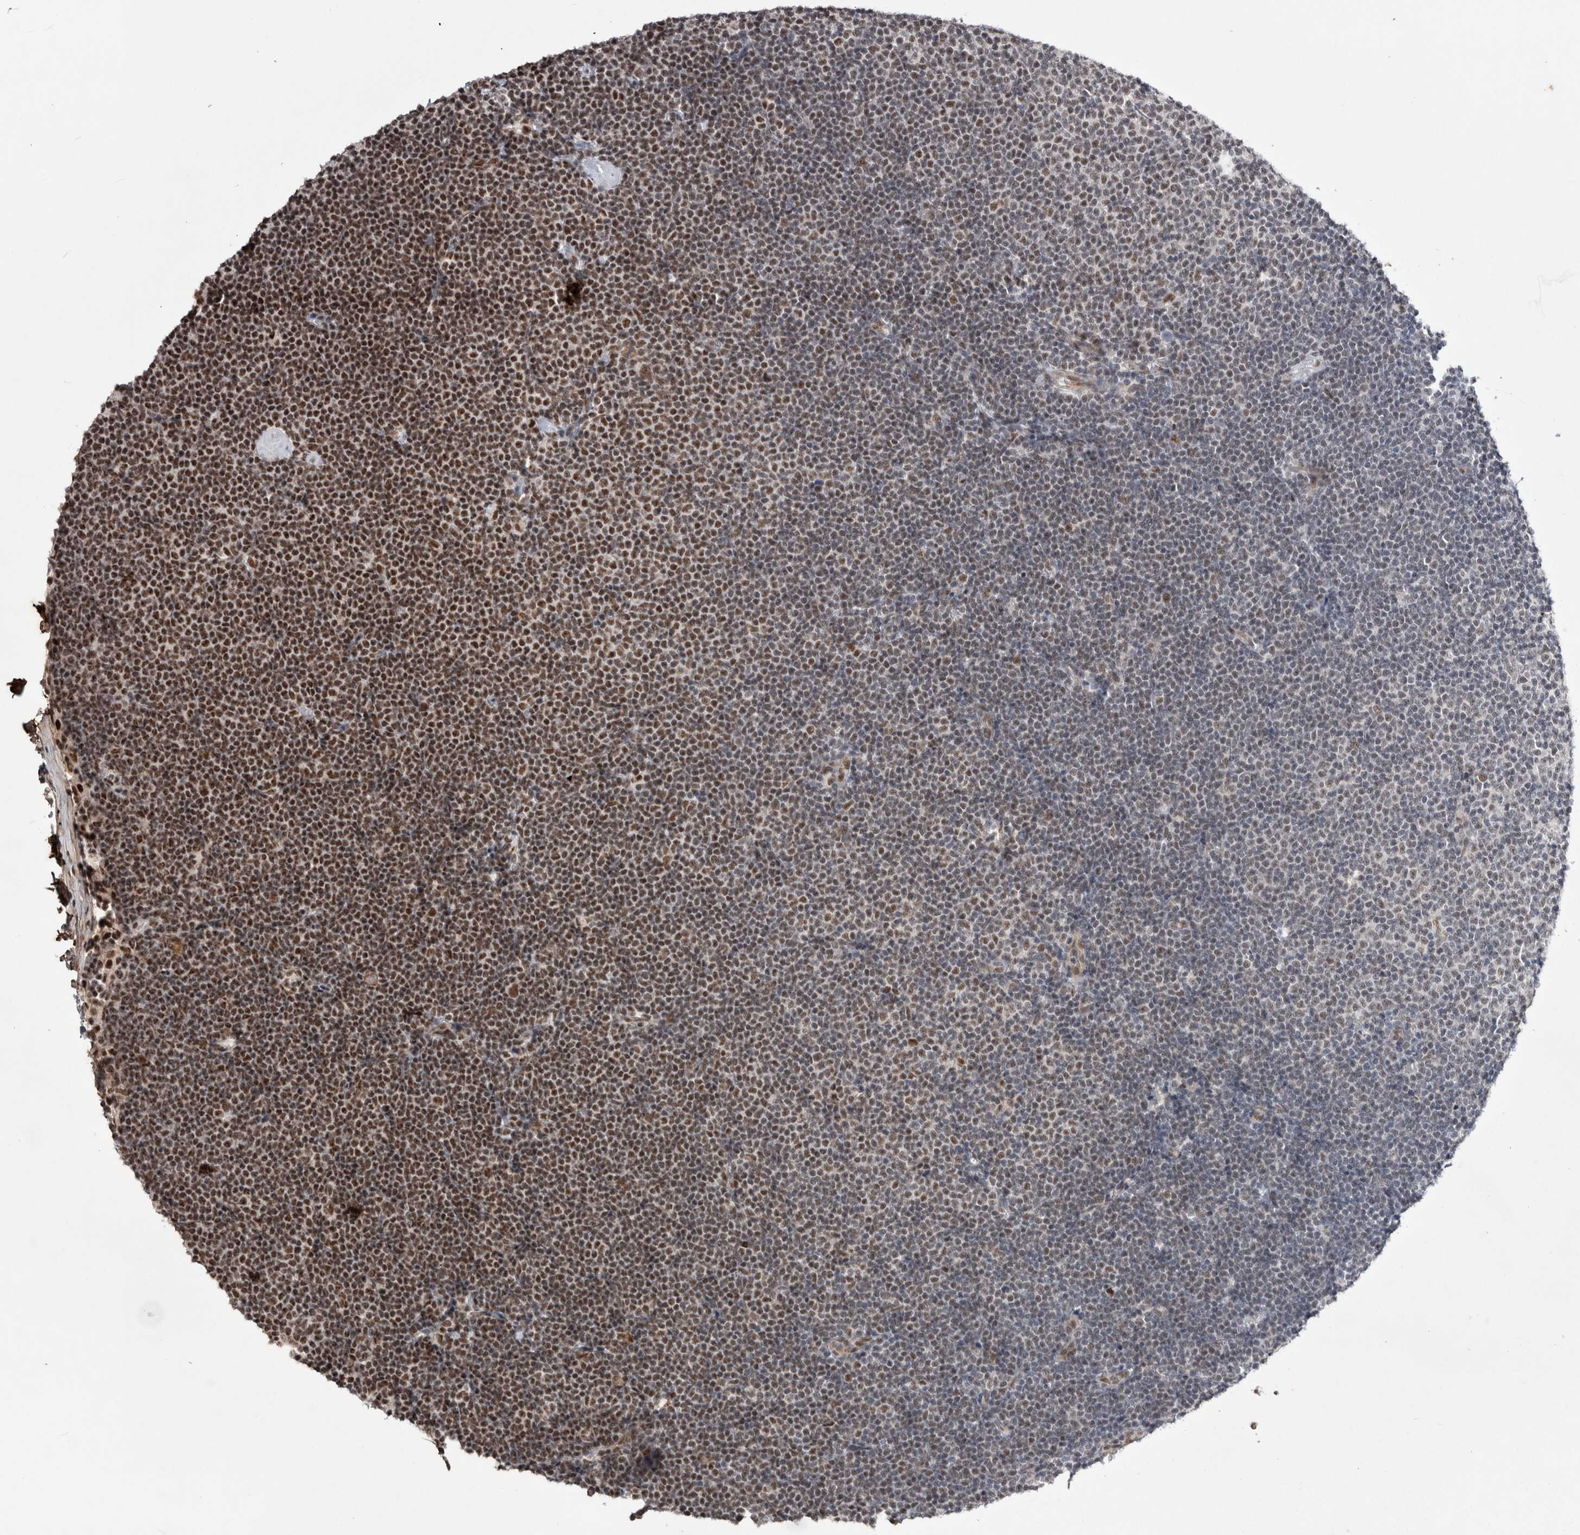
{"staining": {"intensity": "moderate", "quantity": "25%-75%", "location": "nuclear"}, "tissue": "lymphoma", "cell_type": "Tumor cells", "image_type": "cancer", "snomed": [{"axis": "morphology", "description": "Malignant lymphoma, non-Hodgkin's type, Low grade"}, {"axis": "topography", "description": "Lymph node"}], "caption": "This is an image of IHC staining of malignant lymphoma, non-Hodgkin's type (low-grade), which shows moderate staining in the nuclear of tumor cells.", "gene": "ASPN", "patient": {"sex": "female", "age": 53}}